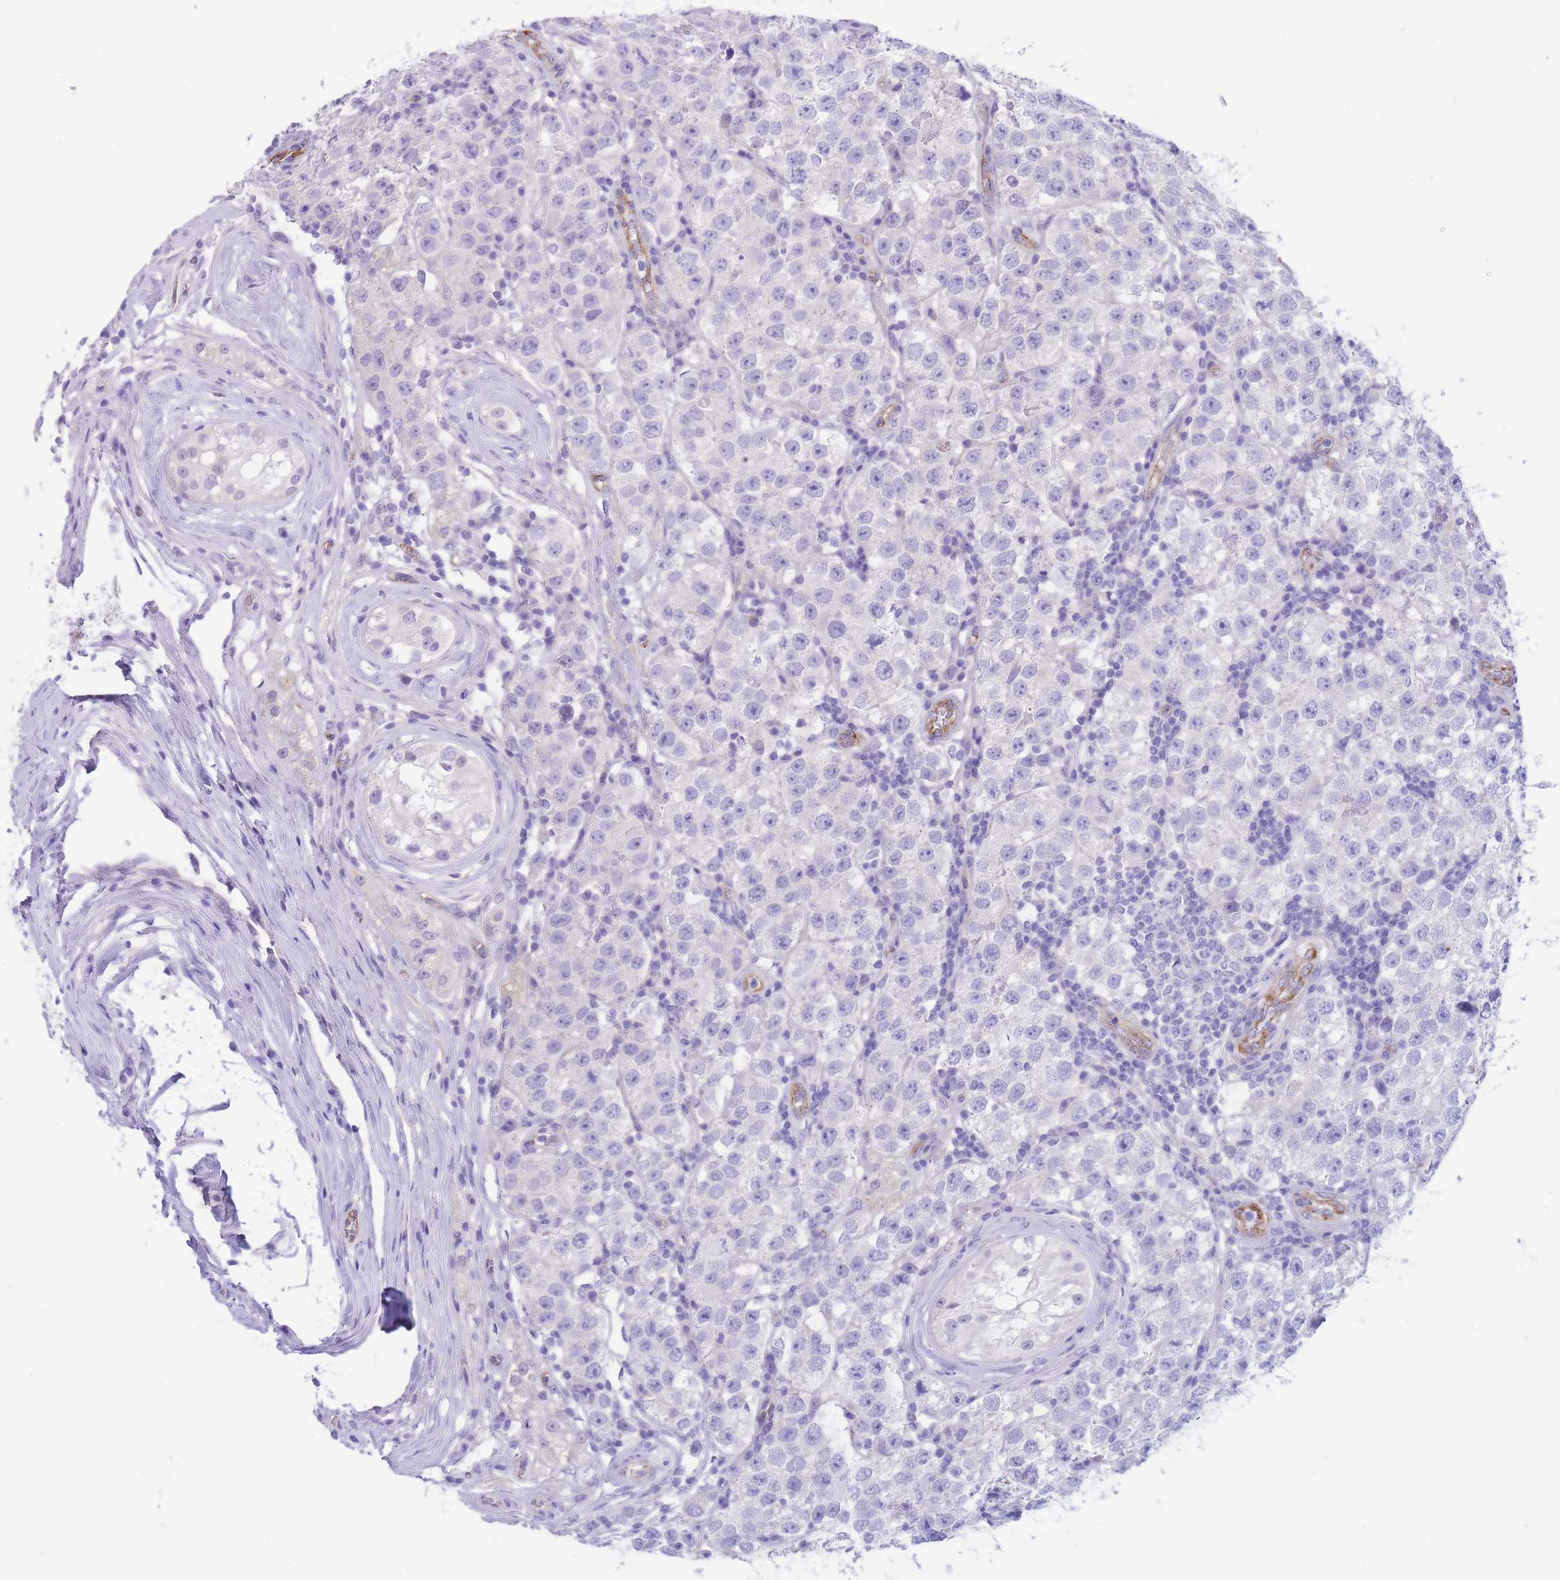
{"staining": {"intensity": "negative", "quantity": "none", "location": "none"}, "tissue": "testis cancer", "cell_type": "Tumor cells", "image_type": "cancer", "snomed": [{"axis": "morphology", "description": "Seminoma, NOS"}, {"axis": "topography", "description": "Testis"}], "caption": "Testis cancer (seminoma) stained for a protein using immunohistochemistry reveals no expression tumor cells.", "gene": "DET1", "patient": {"sex": "male", "age": 34}}